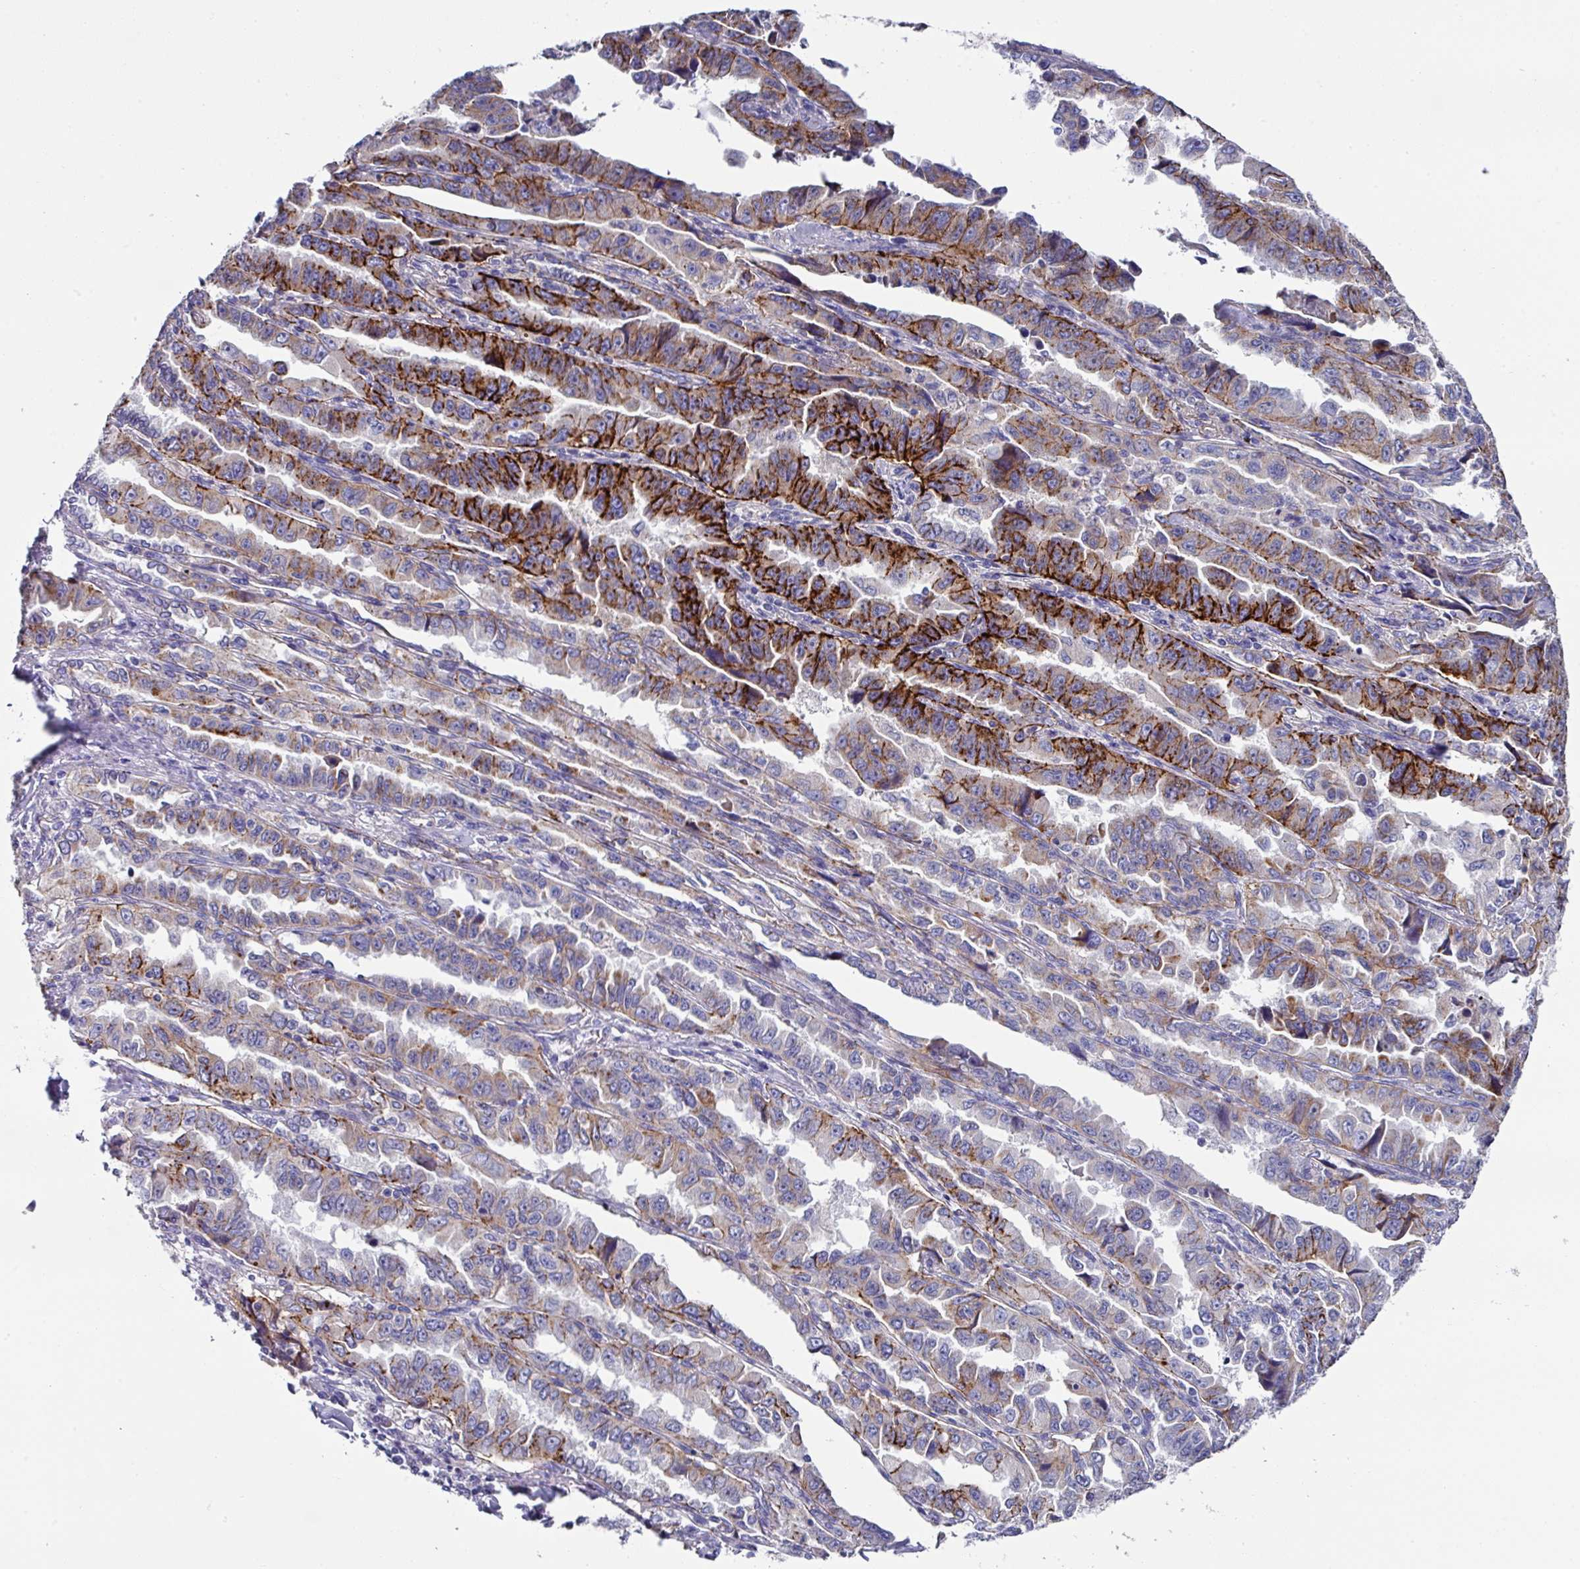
{"staining": {"intensity": "strong", "quantity": "25%-75%", "location": "cytoplasmic/membranous"}, "tissue": "lung cancer", "cell_type": "Tumor cells", "image_type": "cancer", "snomed": [{"axis": "morphology", "description": "Adenocarcinoma, NOS"}, {"axis": "topography", "description": "Lung"}], "caption": "Immunohistochemistry (IHC) of lung adenocarcinoma exhibits high levels of strong cytoplasmic/membranous staining in about 25%-75% of tumor cells. The protein of interest is shown in brown color, while the nuclei are stained blue.", "gene": "CLDN1", "patient": {"sex": "female", "age": 51}}